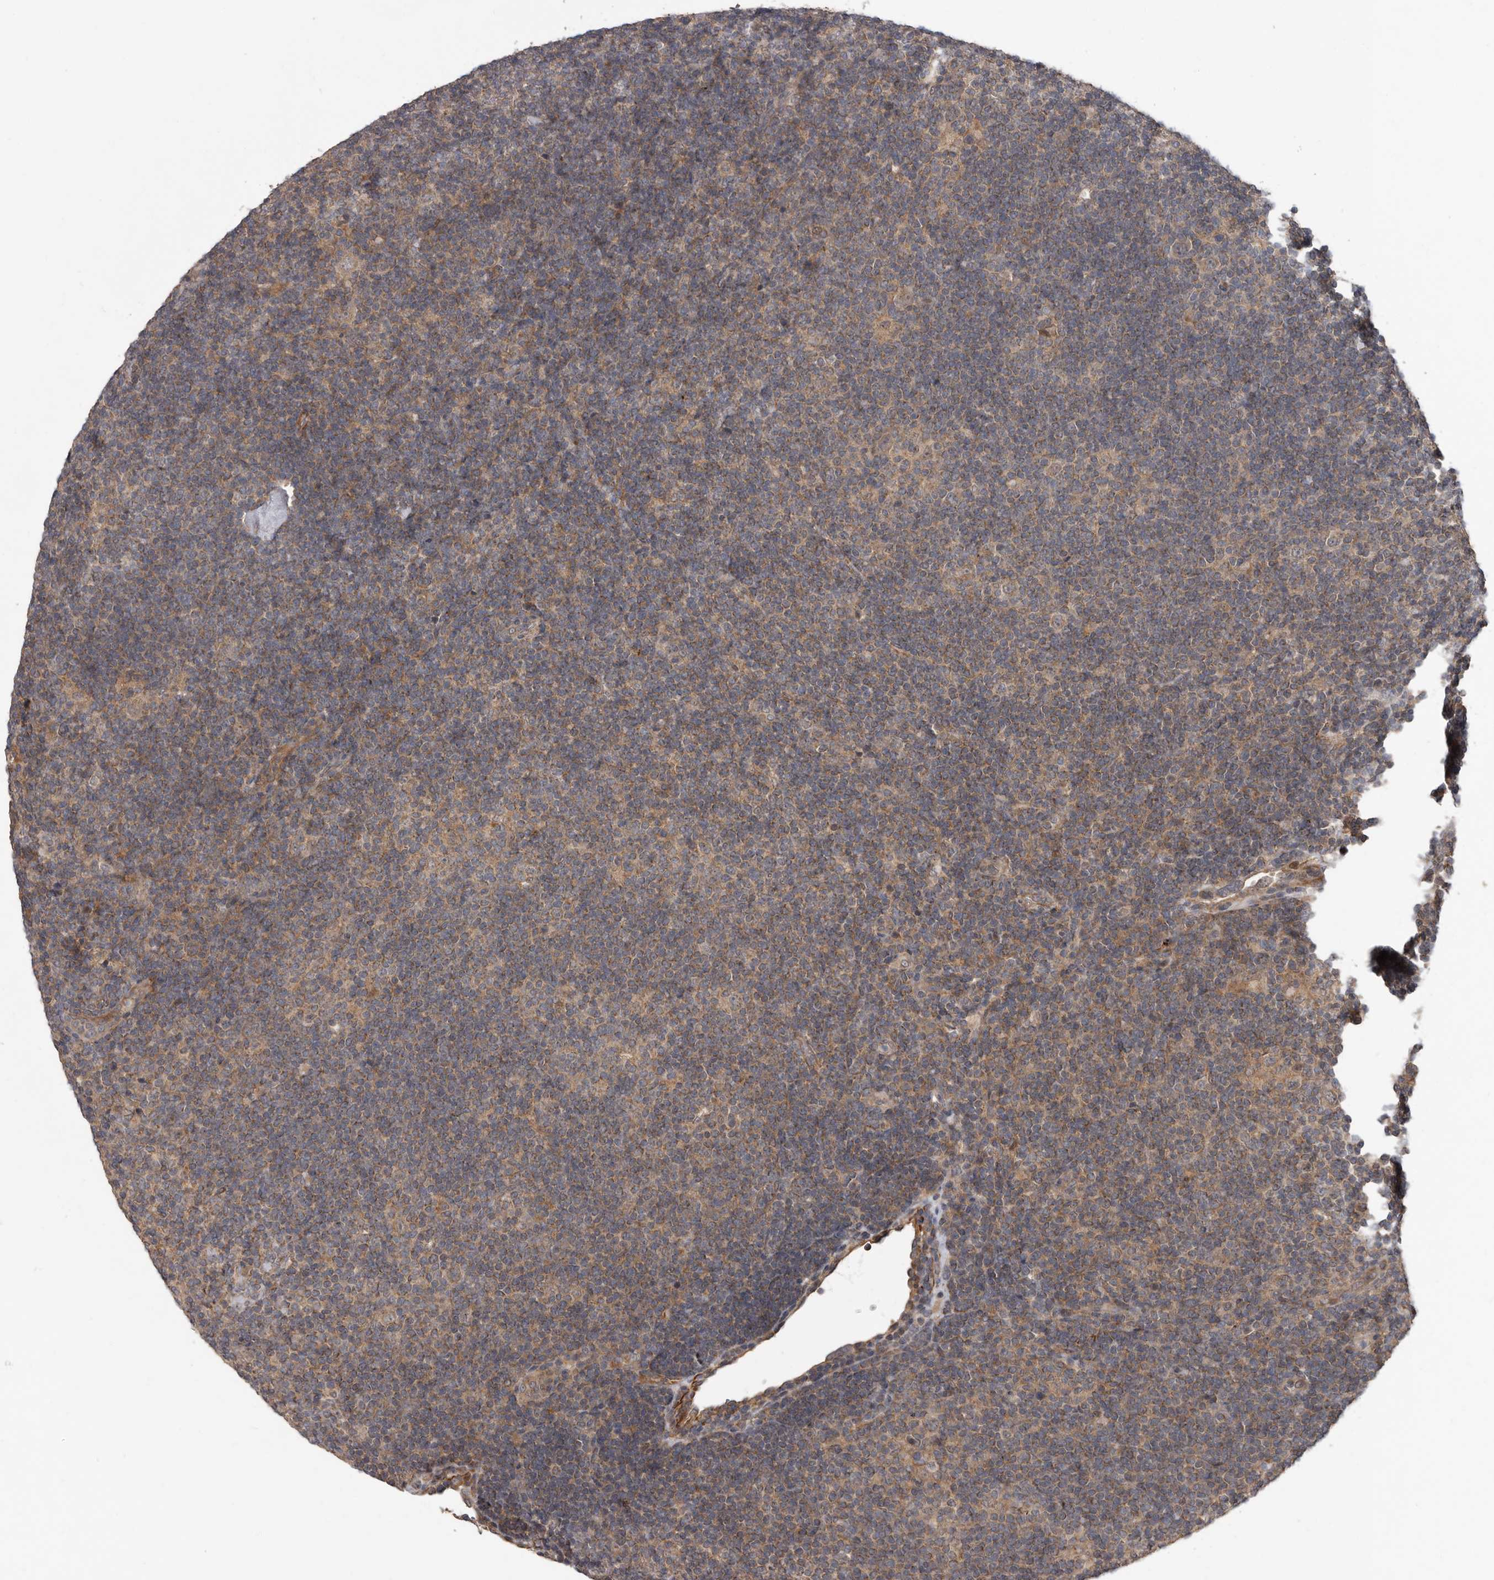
{"staining": {"intensity": "weak", "quantity": ">75%", "location": "cytoplasmic/membranous"}, "tissue": "lymphoma", "cell_type": "Tumor cells", "image_type": "cancer", "snomed": [{"axis": "morphology", "description": "Hodgkin's disease, NOS"}, {"axis": "topography", "description": "Lymph node"}], "caption": "Hodgkin's disease tissue shows weak cytoplasmic/membranous staining in approximately >75% of tumor cells, visualized by immunohistochemistry. (brown staining indicates protein expression, while blue staining denotes nuclei).", "gene": "FGFR4", "patient": {"sex": "female", "age": 57}}